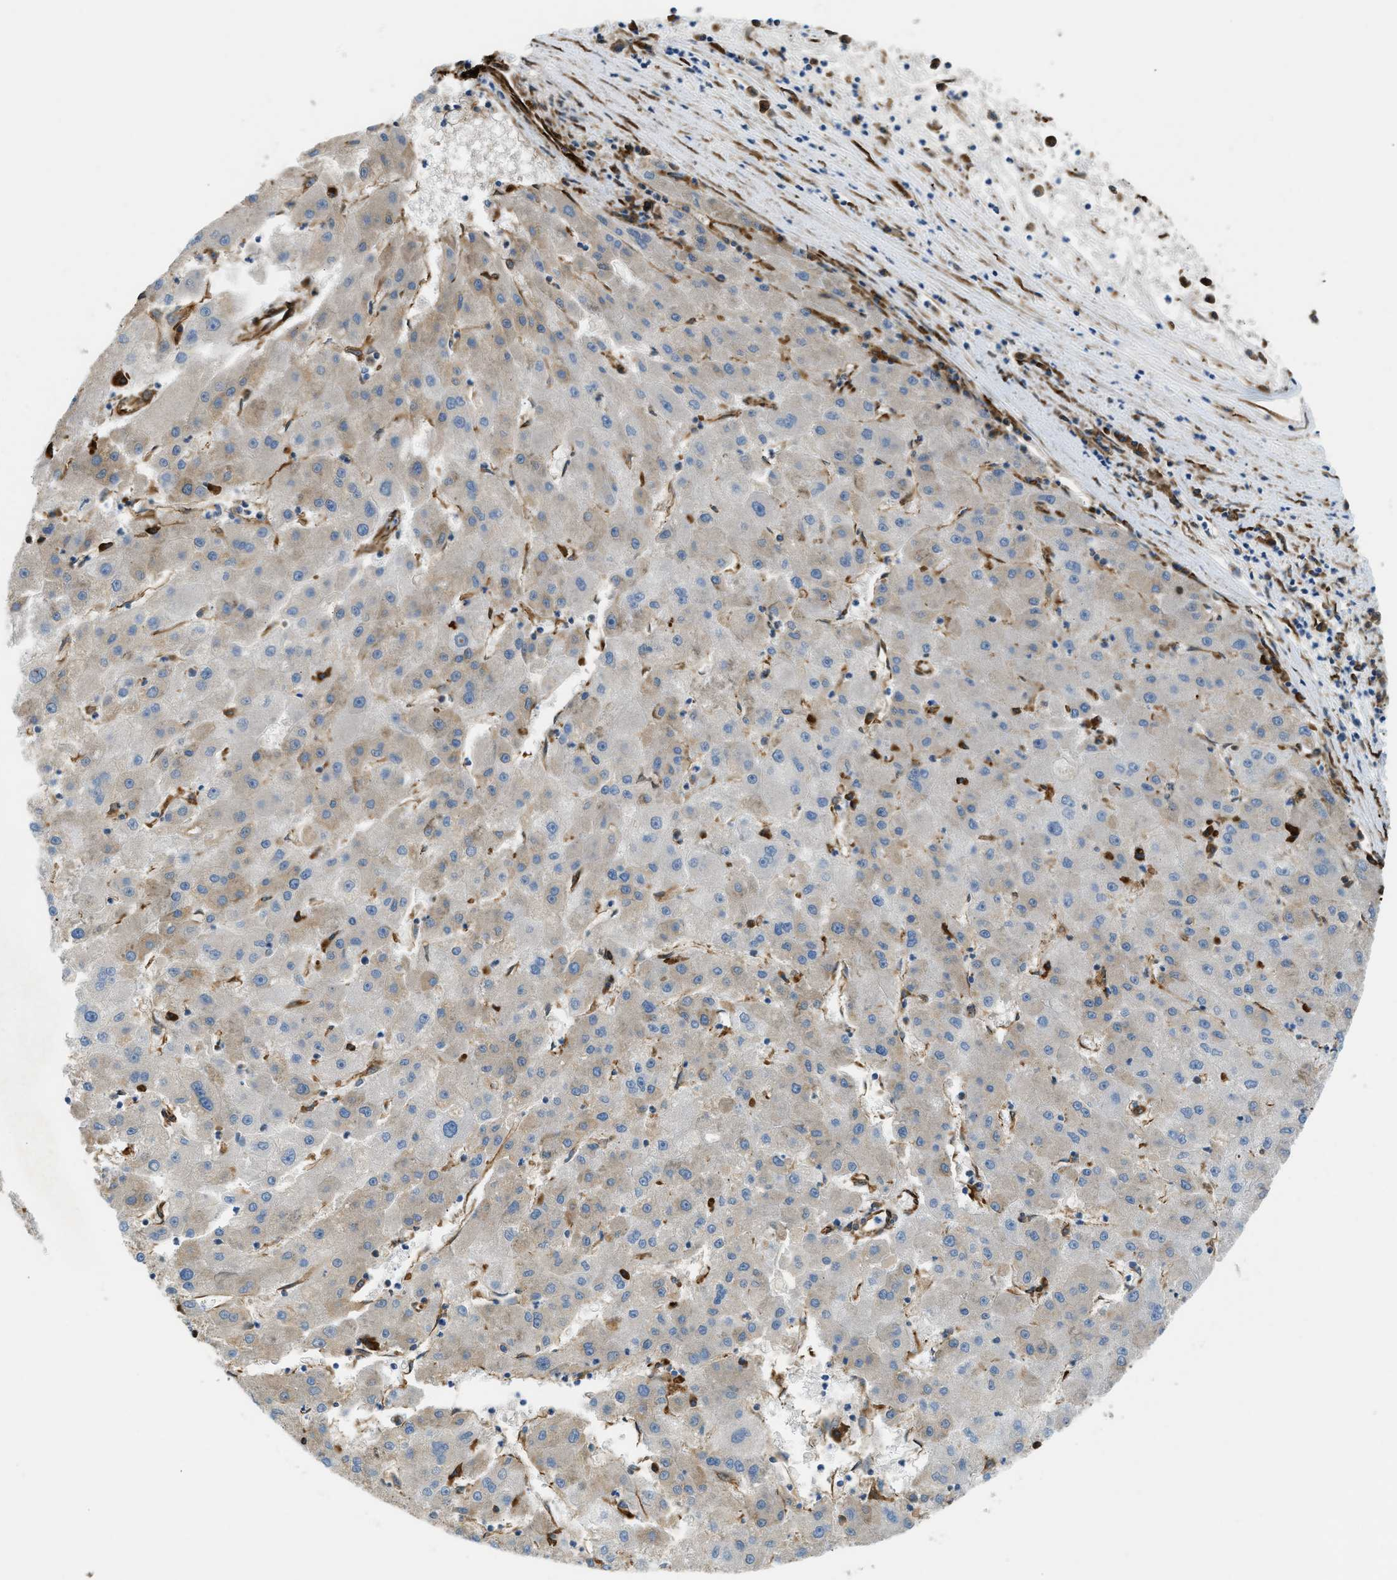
{"staining": {"intensity": "weak", "quantity": "<25%", "location": "cytoplasmic/membranous"}, "tissue": "liver cancer", "cell_type": "Tumor cells", "image_type": "cancer", "snomed": [{"axis": "morphology", "description": "Carcinoma, Hepatocellular, NOS"}, {"axis": "topography", "description": "Liver"}], "caption": "The immunohistochemistry (IHC) micrograph has no significant staining in tumor cells of liver hepatocellular carcinoma tissue. Brightfield microscopy of IHC stained with DAB (brown) and hematoxylin (blue), captured at high magnification.", "gene": "BEX3", "patient": {"sex": "male", "age": 72}}